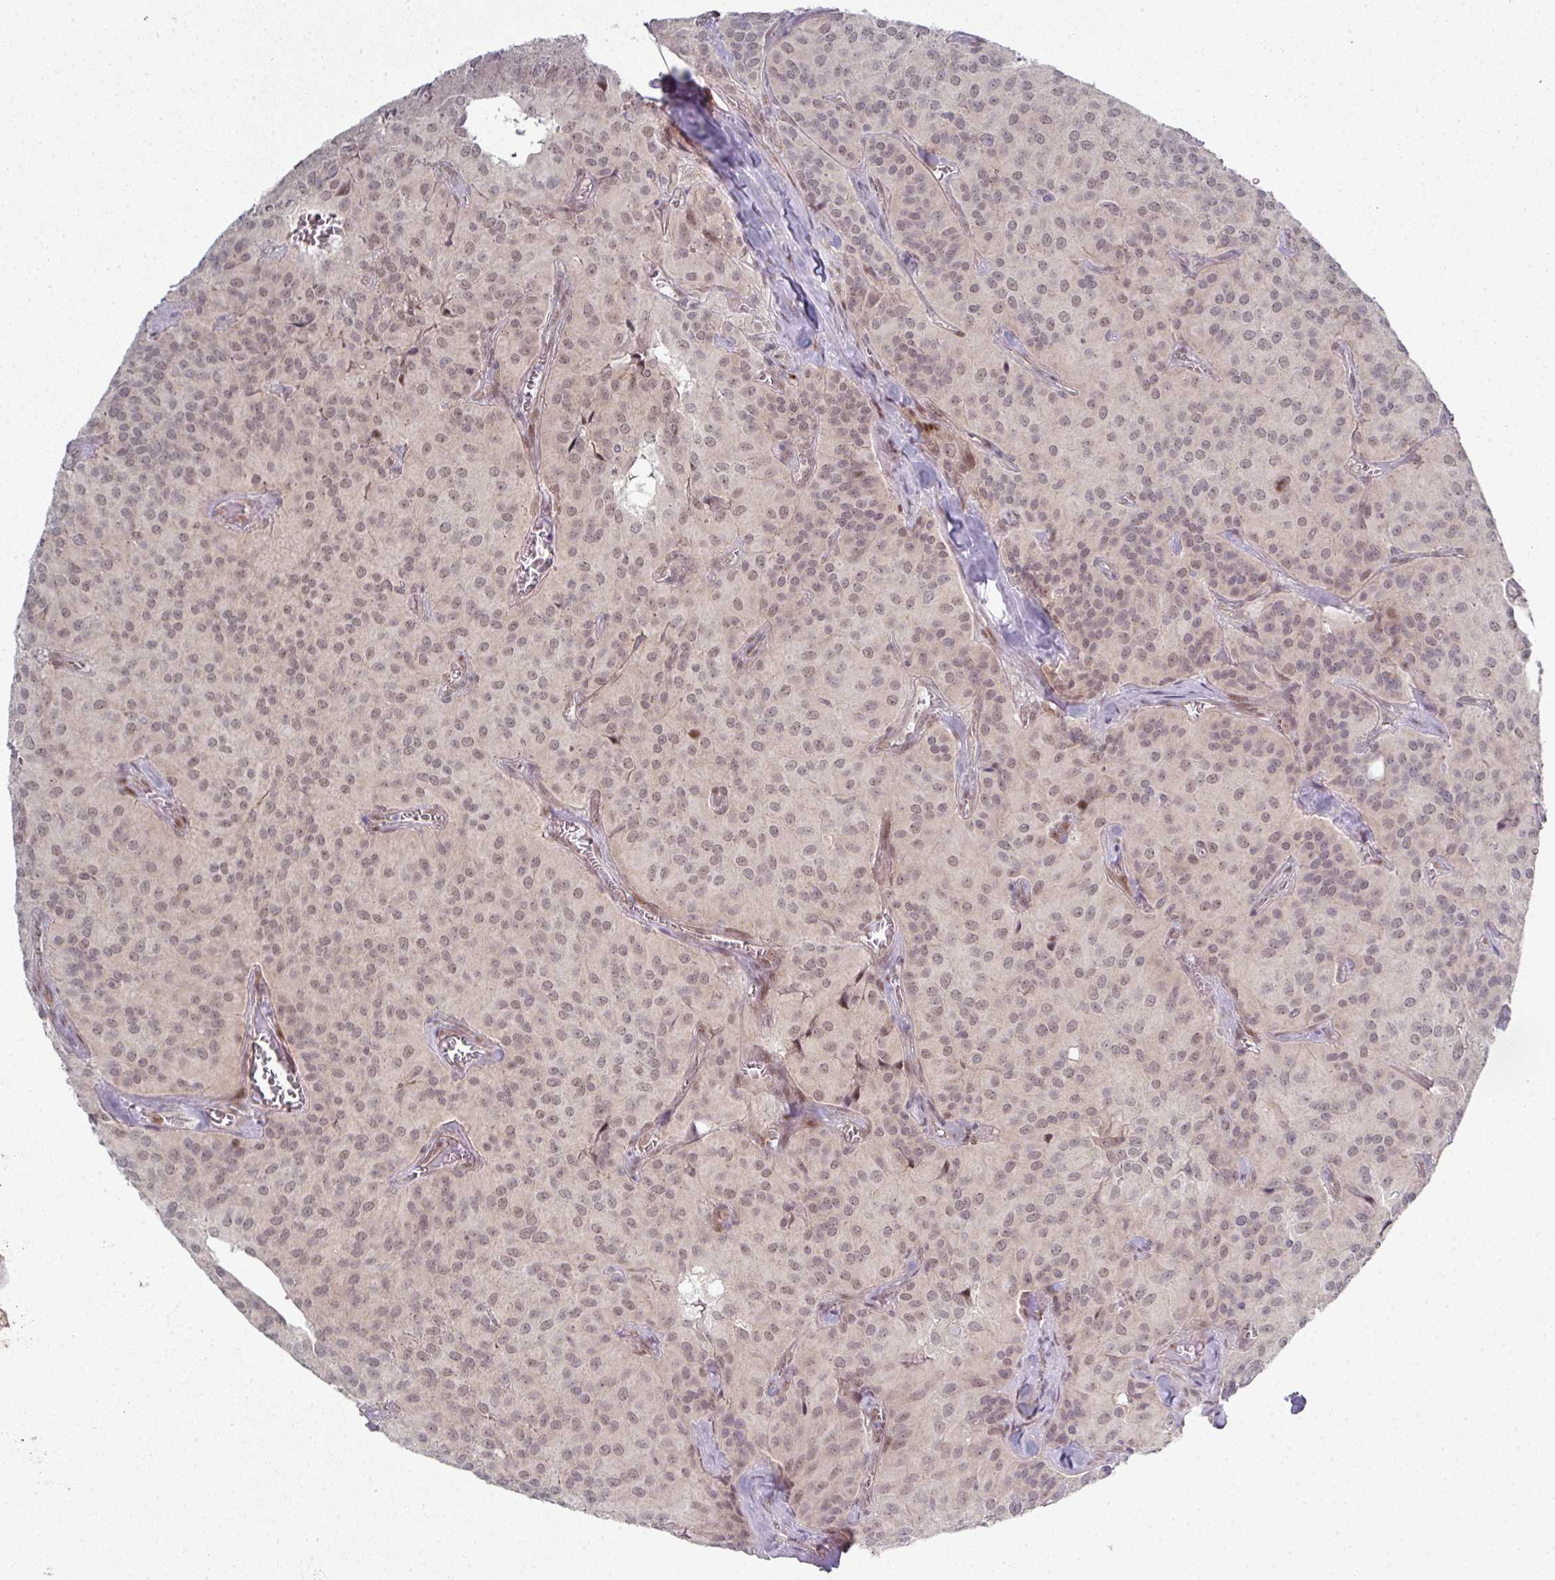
{"staining": {"intensity": "weak", "quantity": "25%-75%", "location": "nuclear"}, "tissue": "glioma", "cell_type": "Tumor cells", "image_type": "cancer", "snomed": [{"axis": "morphology", "description": "Glioma, malignant, Low grade"}, {"axis": "topography", "description": "Brain"}], "caption": "Brown immunohistochemical staining in malignant glioma (low-grade) shows weak nuclear expression in approximately 25%-75% of tumor cells.", "gene": "TMCC1", "patient": {"sex": "male", "age": 42}}